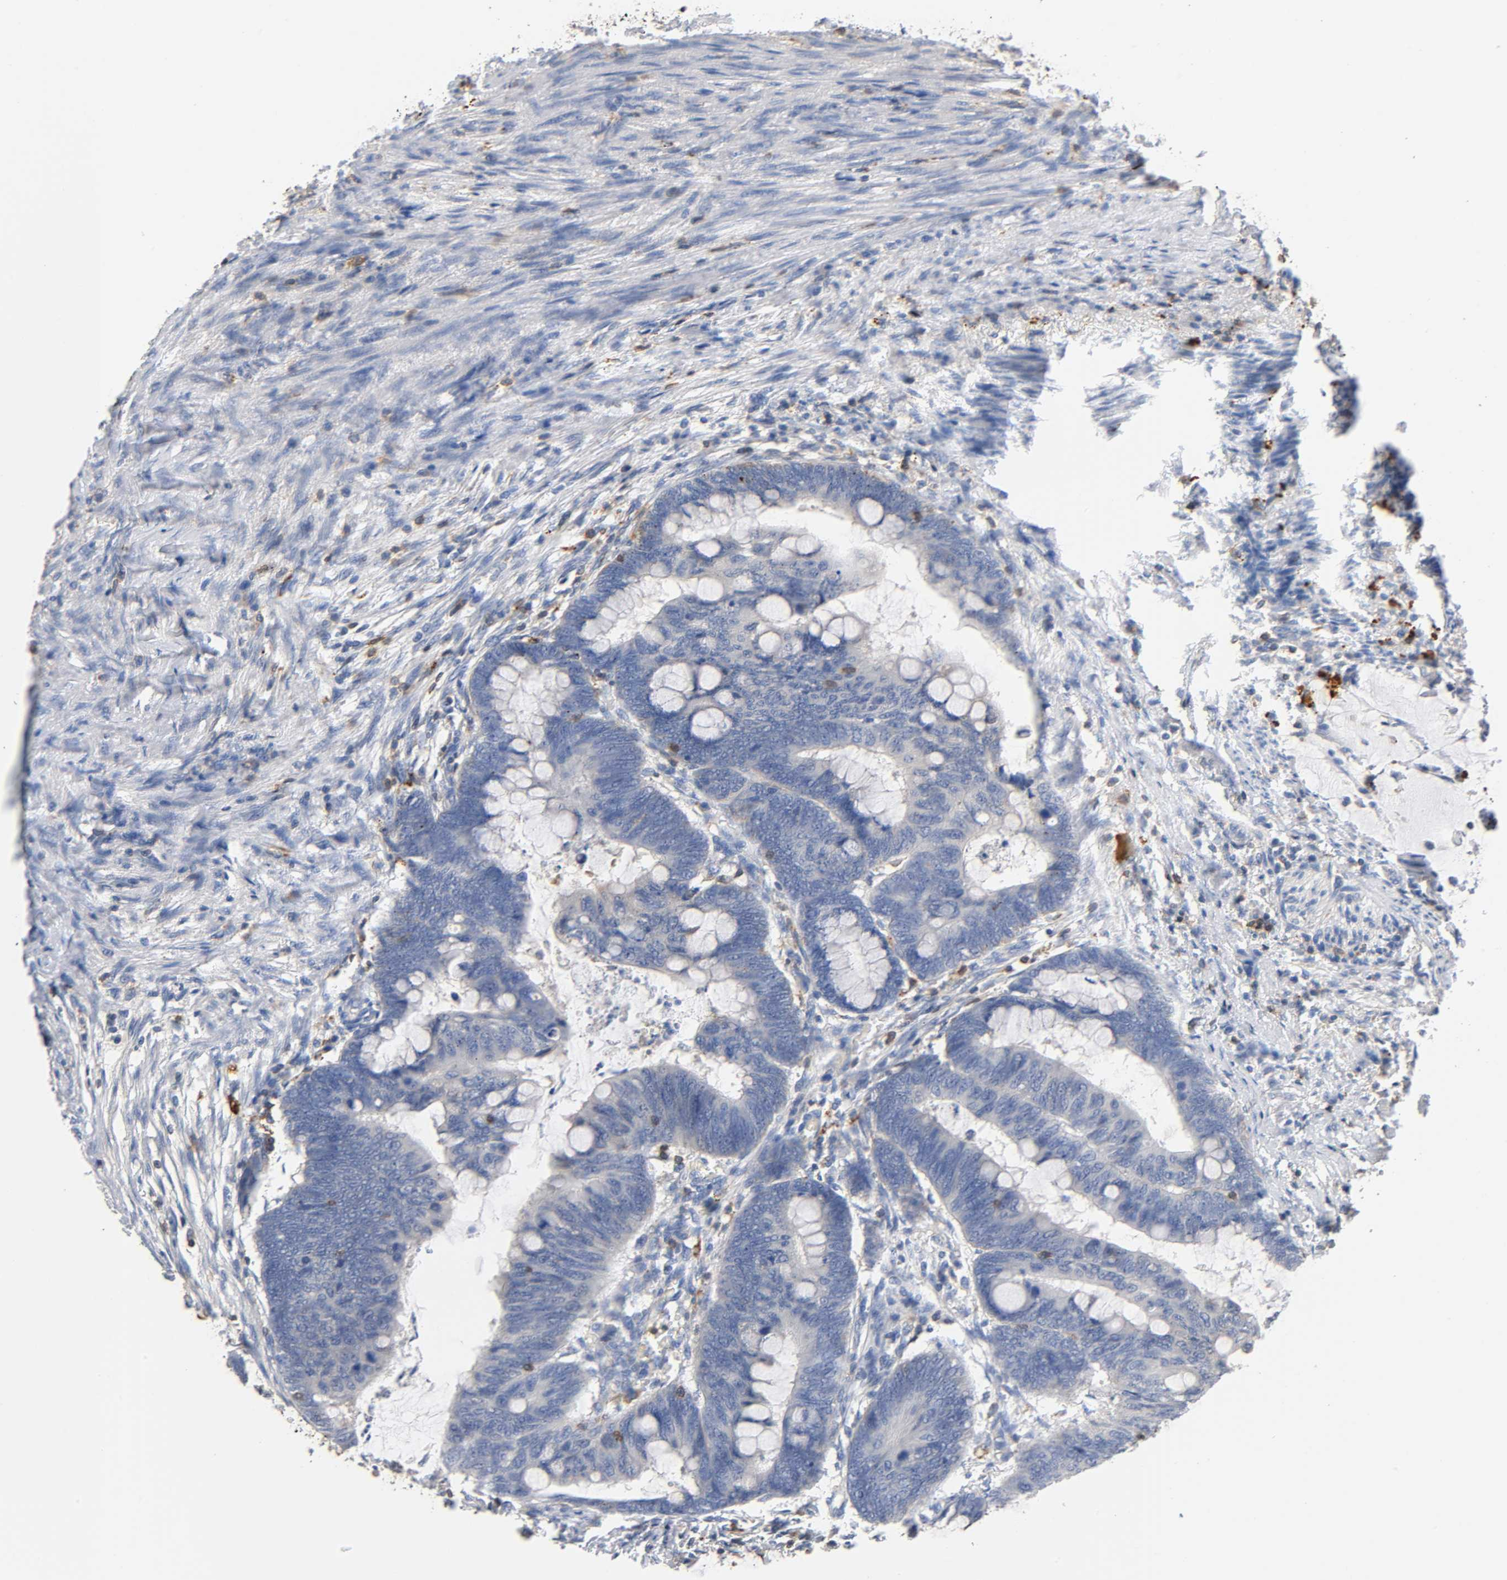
{"staining": {"intensity": "weak", "quantity": "25%-75%", "location": "cytoplasmic/membranous"}, "tissue": "colorectal cancer", "cell_type": "Tumor cells", "image_type": "cancer", "snomed": [{"axis": "morphology", "description": "Normal tissue, NOS"}, {"axis": "morphology", "description": "Adenocarcinoma, NOS"}, {"axis": "topography", "description": "Rectum"}, {"axis": "topography", "description": "Peripheral nerve tissue"}], "caption": "Immunohistochemical staining of human colorectal cancer (adenocarcinoma) reveals low levels of weak cytoplasmic/membranous protein staining in approximately 25%-75% of tumor cells. (brown staining indicates protein expression, while blue staining denotes nuclei).", "gene": "UCKL1", "patient": {"sex": "male", "age": 92}}